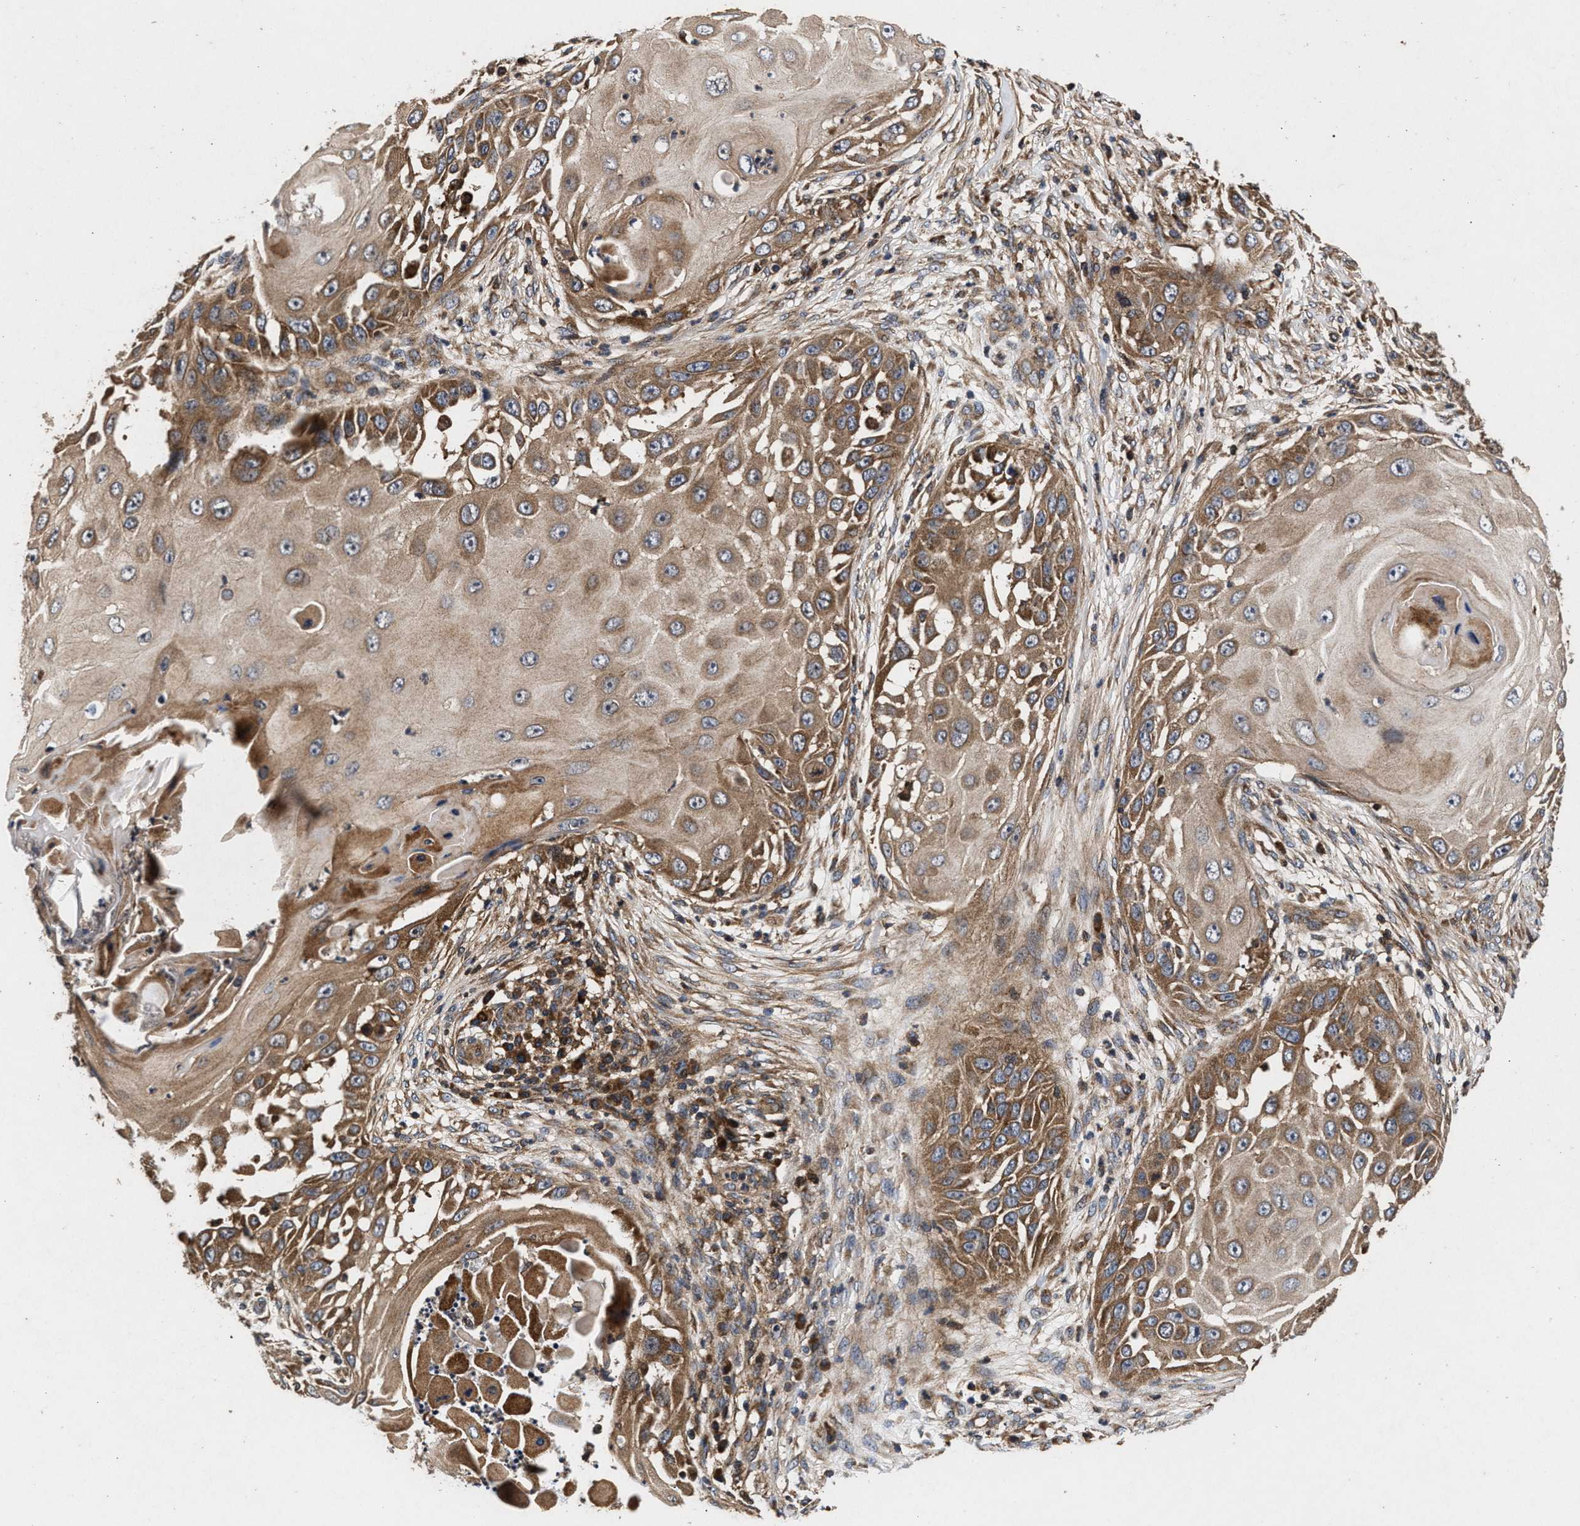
{"staining": {"intensity": "moderate", "quantity": ">75%", "location": "cytoplasmic/membranous"}, "tissue": "skin cancer", "cell_type": "Tumor cells", "image_type": "cancer", "snomed": [{"axis": "morphology", "description": "Squamous cell carcinoma, NOS"}, {"axis": "topography", "description": "Skin"}], "caption": "The image shows a brown stain indicating the presence of a protein in the cytoplasmic/membranous of tumor cells in squamous cell carcinoma (skin).", "gene": "NFKB2", "patient": {"sex": "female", "age": 44}}